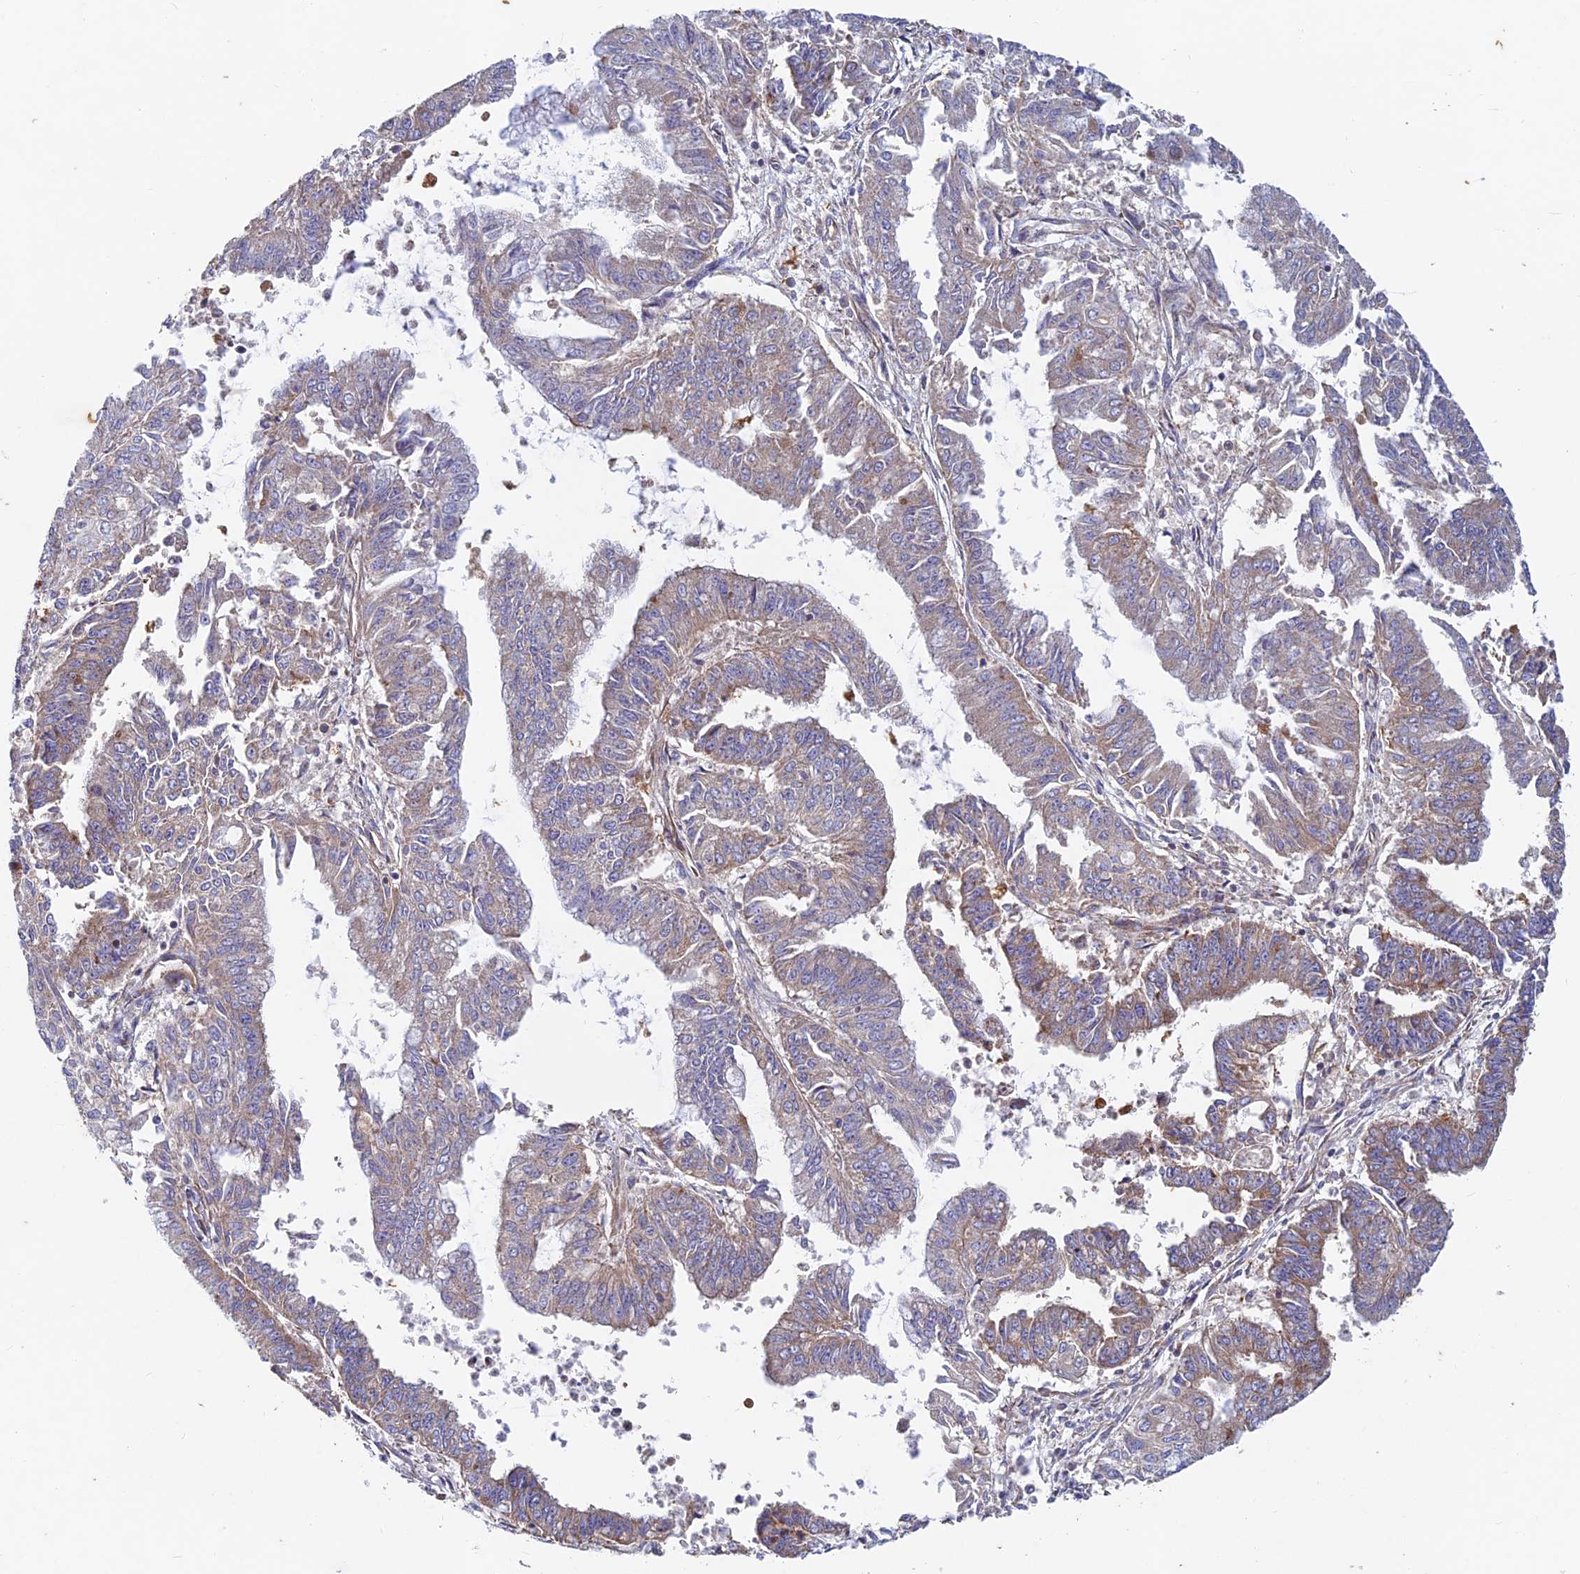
{"staining": {"intensity": "weak", "quantity": "25%-75%", "location": "cytoplasmic/membranous"}, "tissue": "endometrial cancer", "cell_type": "Tumor cells", "image_type": "cancer", "snomed": [{"axis": "morphology", "description": "Adenocarcinoma, NOS"}, {"axis": "topography", "description": "Endometrium"}], "caption": "A high-resolution histopathology image shows immunohistochemistry staining of endometrial cancer (adenocarcinoma), which shows weak cytoplasmic/membranous positivity in about 25%-75% of tumor cells. Using DAB (3,3'-diaminobenzidine) (brown) and hematoxylin (blue) stains, captured at high magnification using brightfield microscopy.", "gene": "AP4S1", "patient": {"sex": "female", "age": 73}}